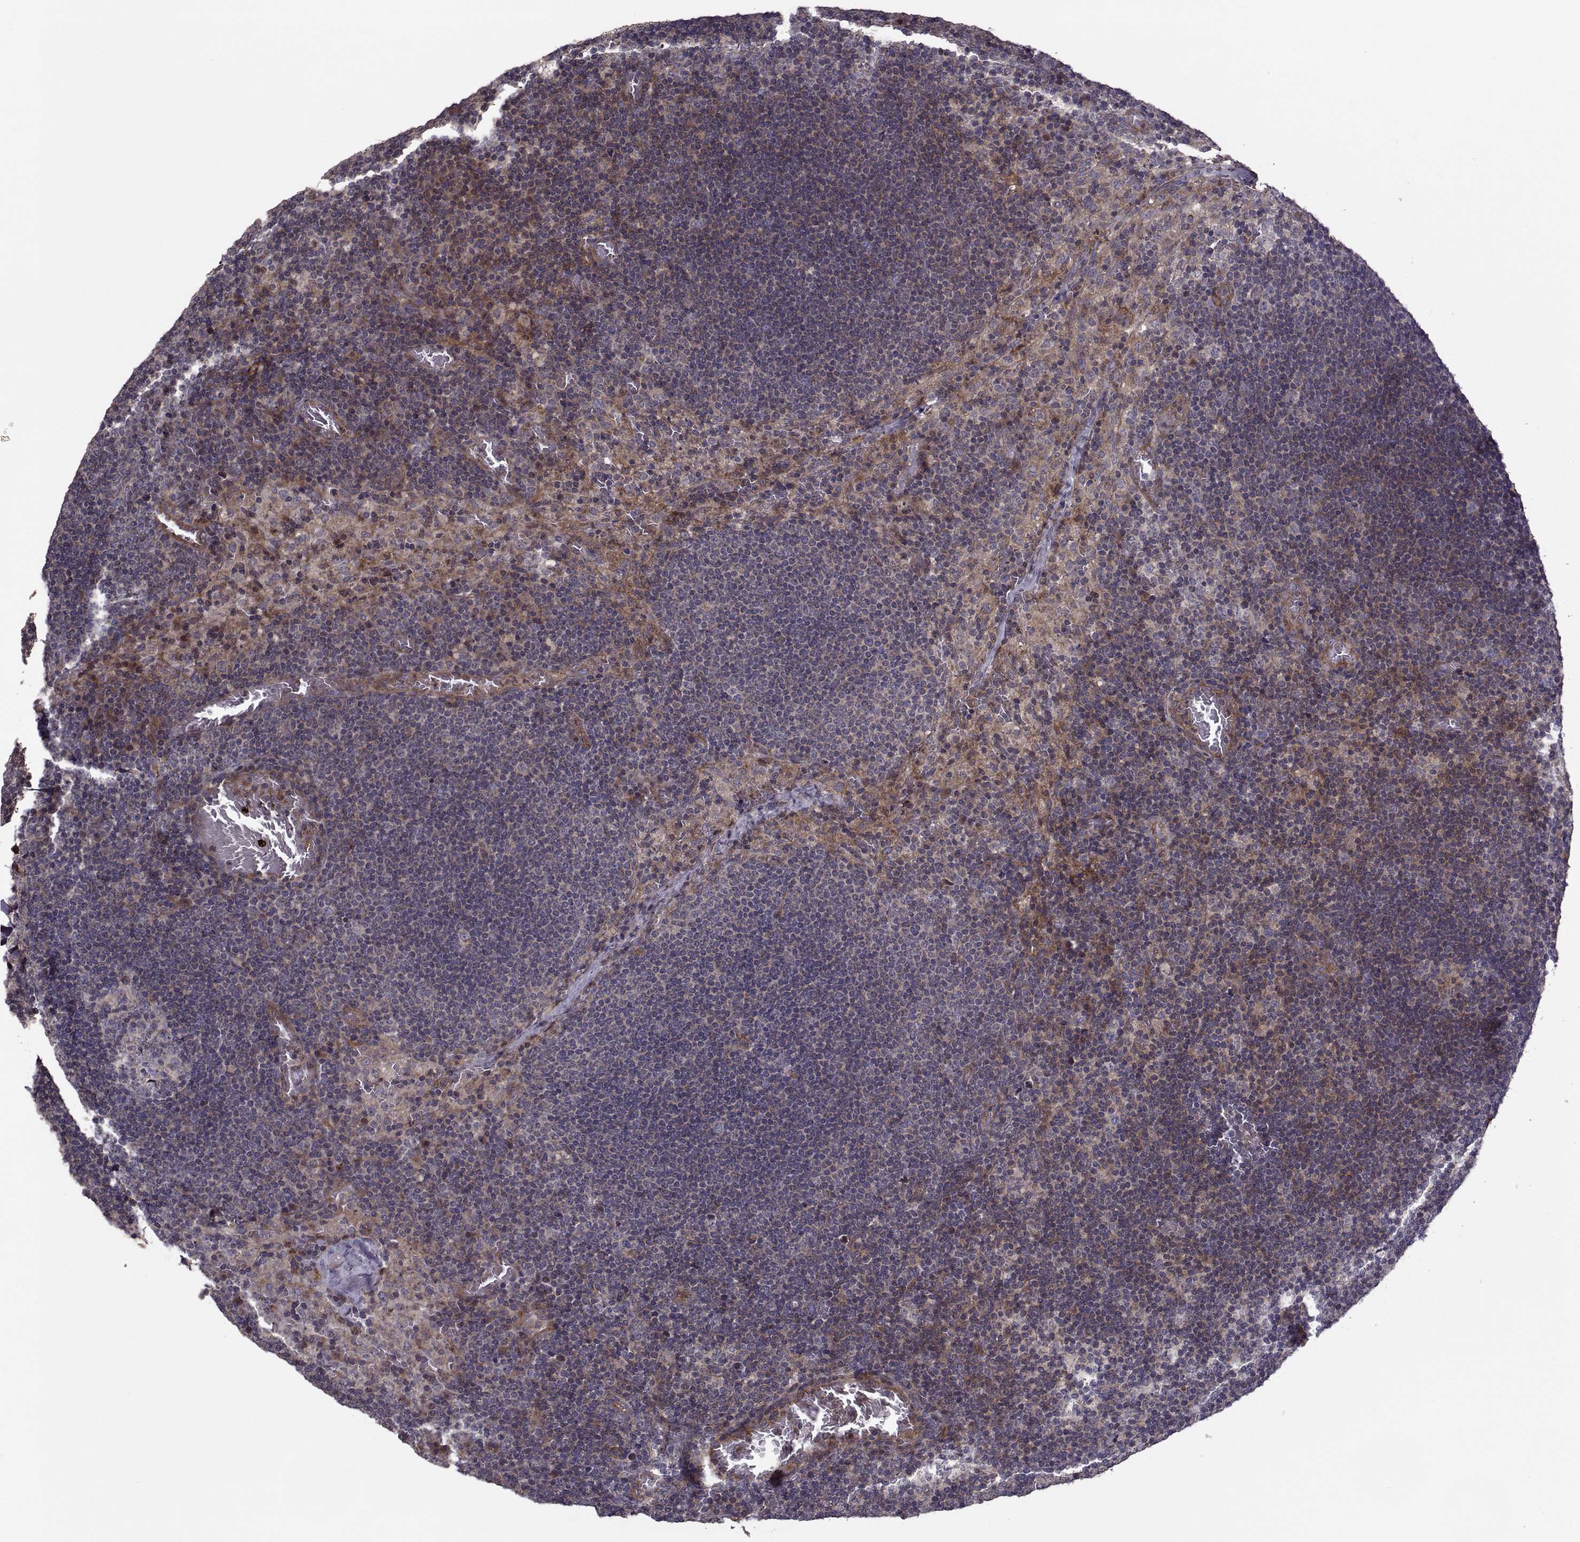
{"staining": {"intensity": "negative", "quantity": "none", "location": "none"}, "tissue": "lymph node", "cell_type": "Germinal center cells", "image_type": "normal", "snomed": [{"axis": "morphology", "description": "Normal tissue, NOS"}, {"axis": "topography", "description": "Lymph node"}], "caption": "Human lymph node stained for a protein using IHC reveals no staining in germinal center cells.", "gene": "PMM2", "patient": {"sex": "male", "age": 63}}